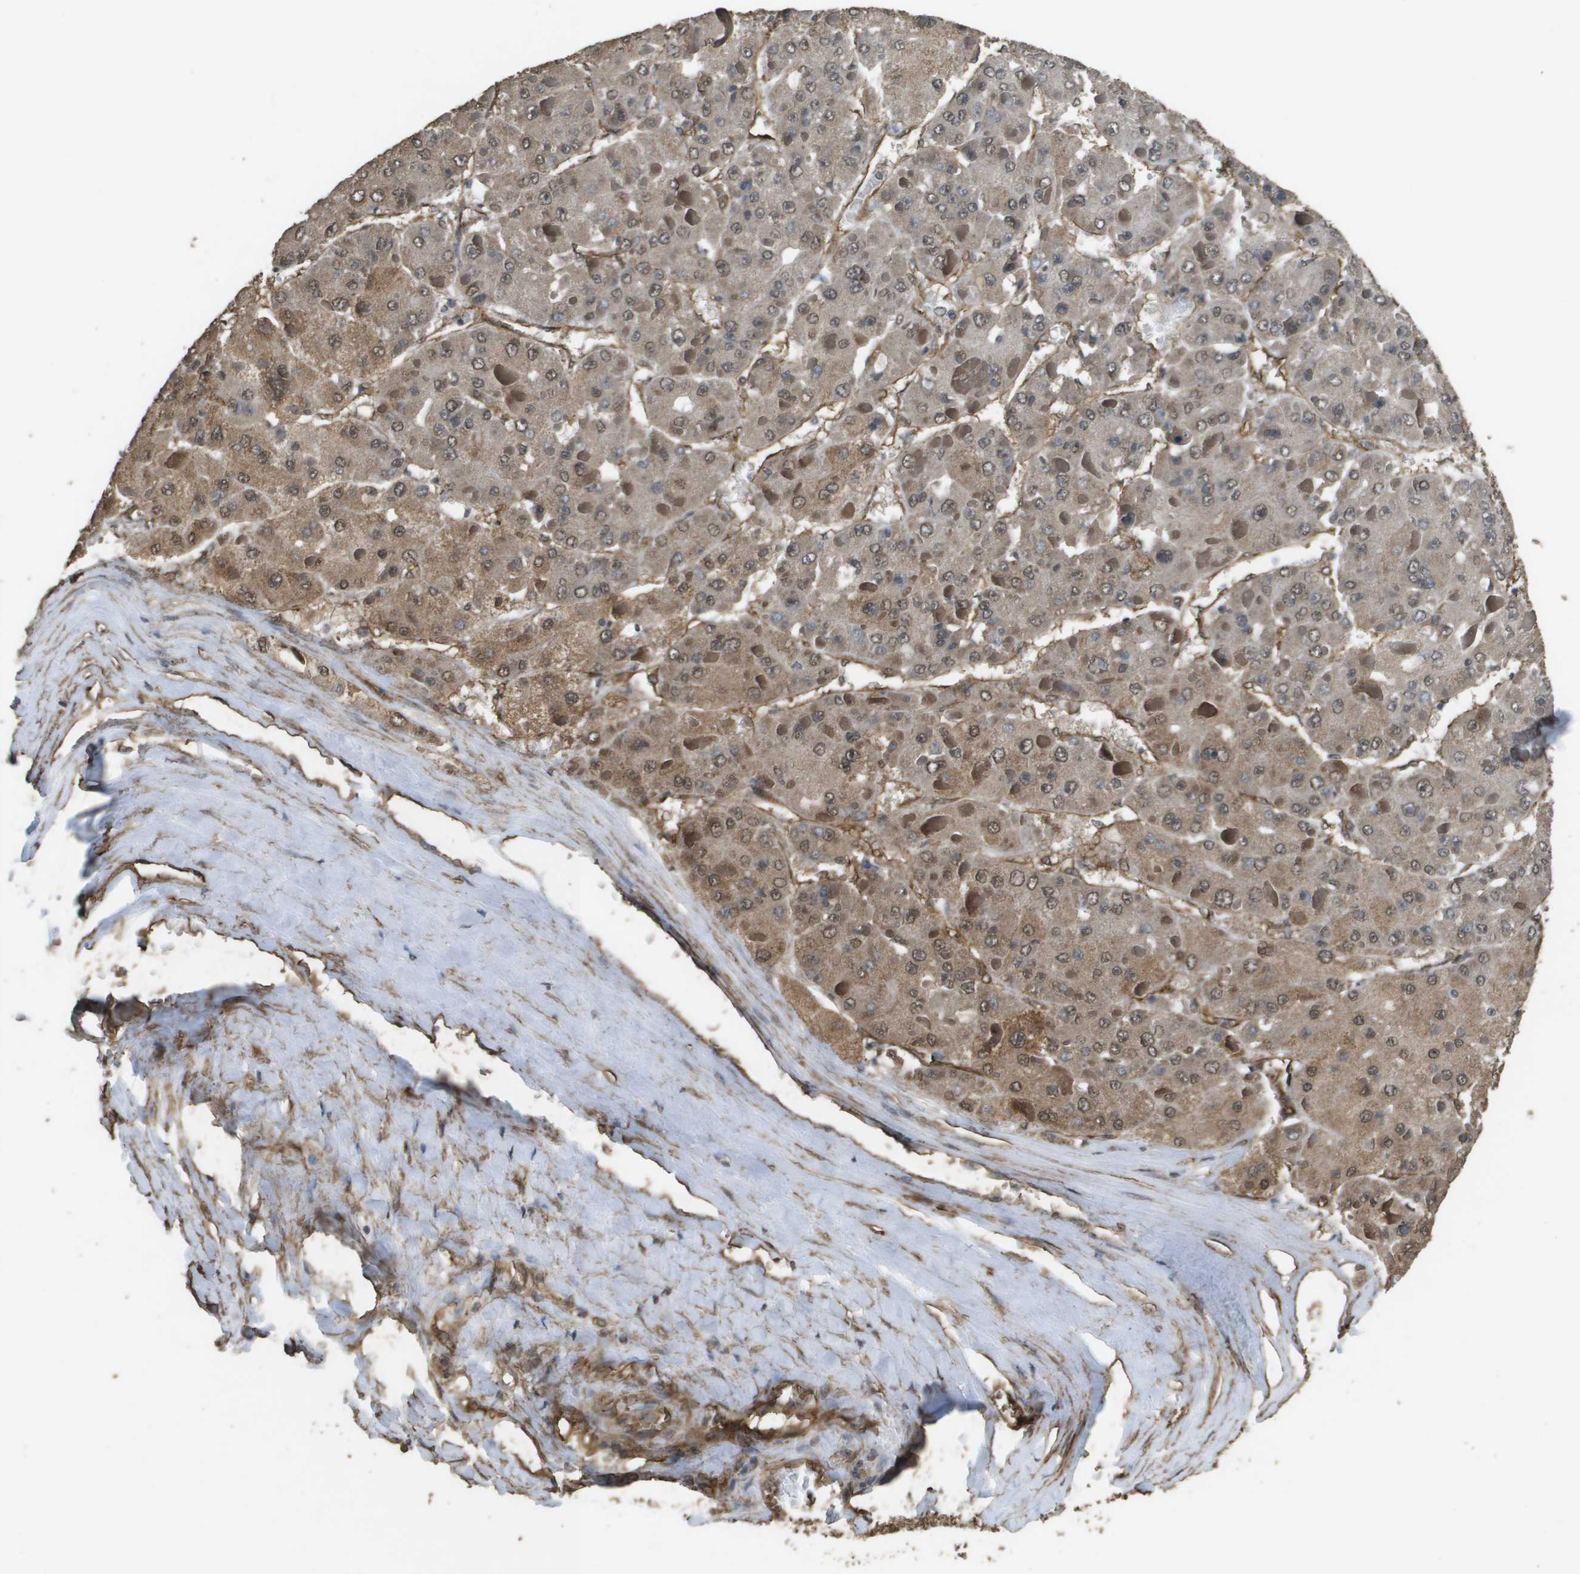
{"staining": {"intensity": "moderate", "quantity": ">75%", "location": "cytoplasmic/membranous,nuclear"}, "tissue": "liver cancer", "cell_type": "Tumor cells", "image_type": "cancer", "snomed": [{"axis": "morphology", "description": "Carcinoma, Hepatocellular, NOS"}, {"axis": "topography", "description": "Liver"}], "caption": "Immunohistochemical staining of liver cancer reveals medium levels of moderate cytoplasmic/membranous and nuclear expression in approximately >75% of tumor cells.", "gene": "AAMP", "patient": {"sex": "female", "age": 73}}